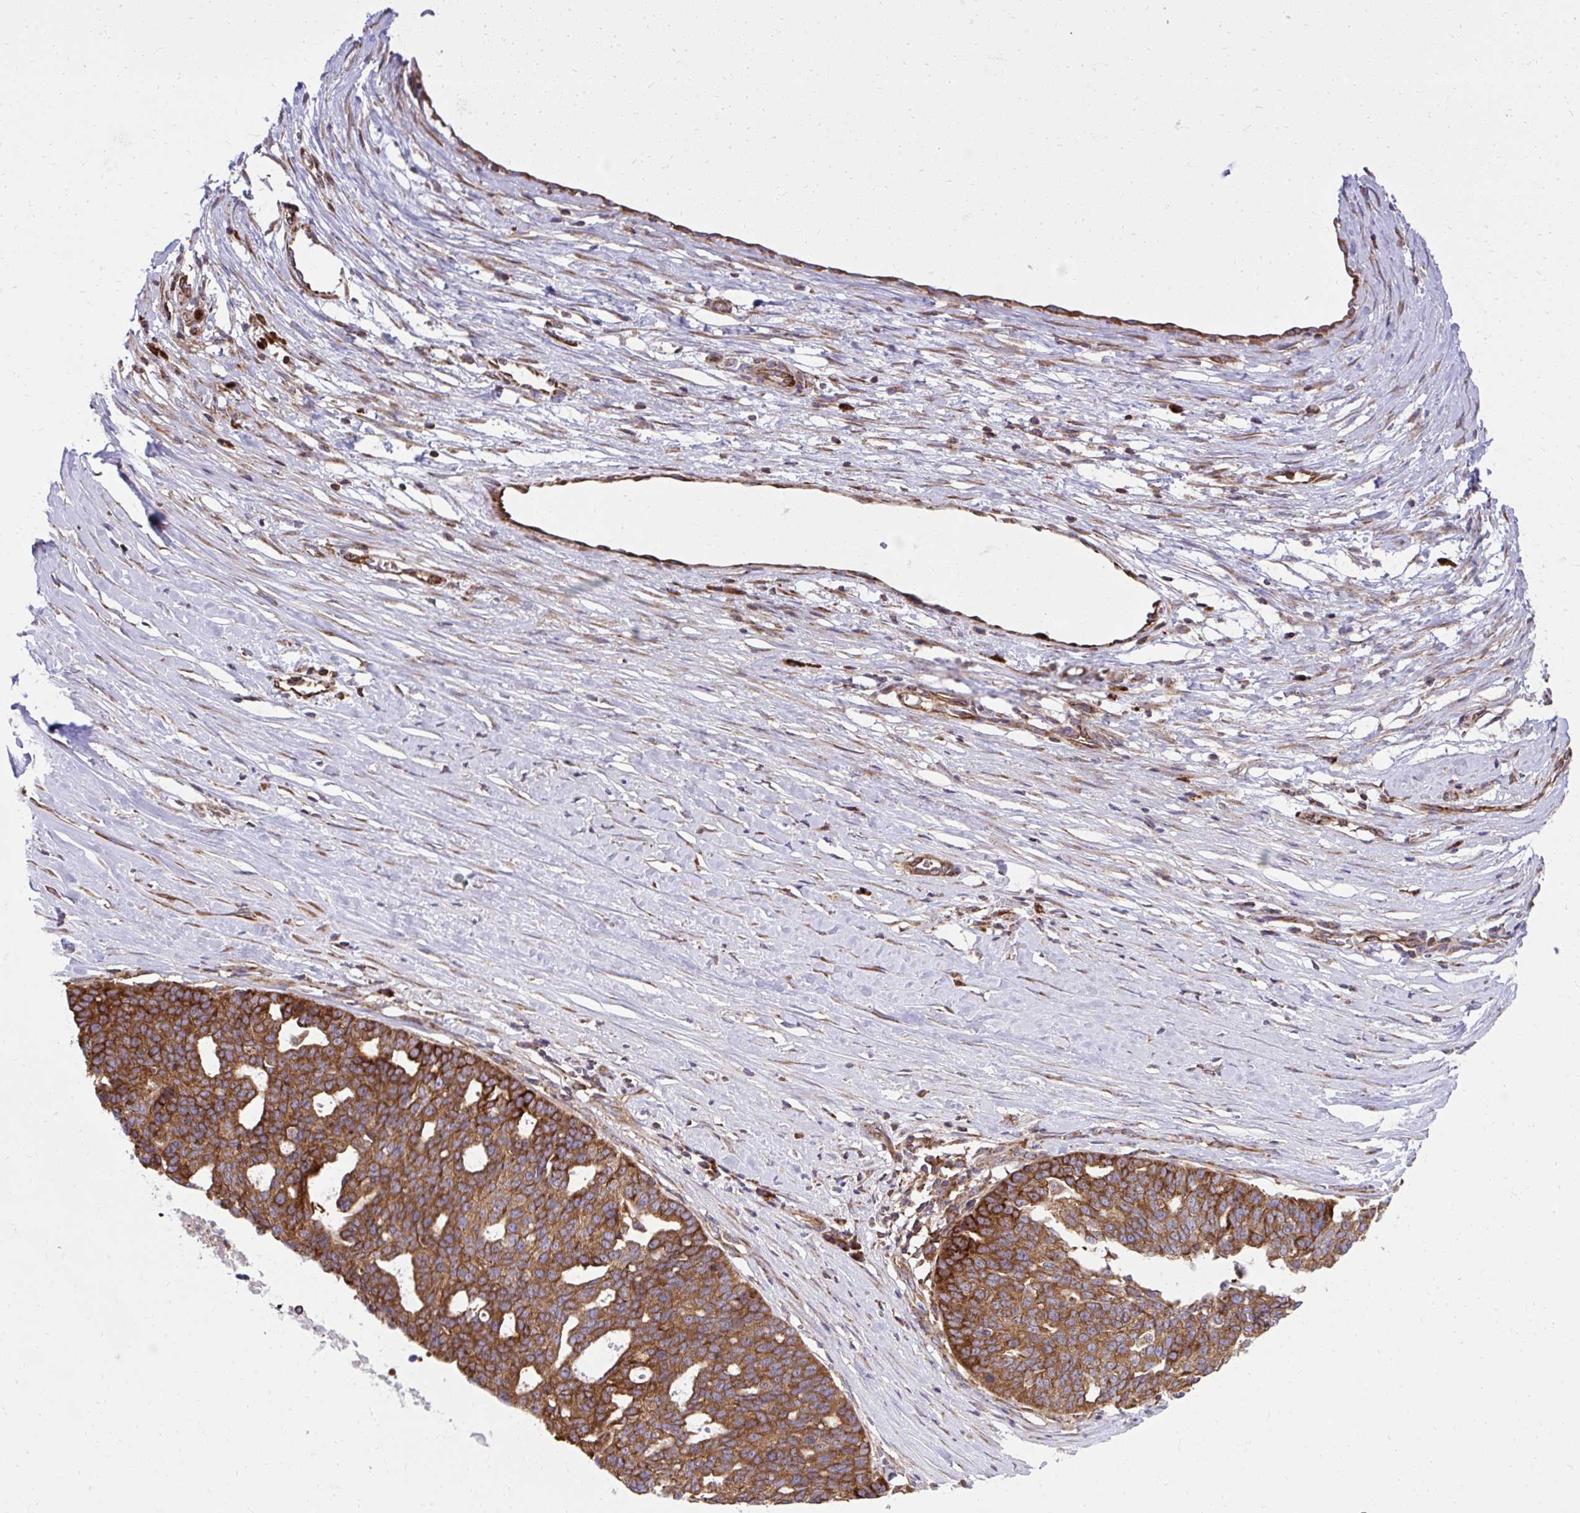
{"staining": {"intensity": "strong", "quantity": ">75%", "location": "cytoplasmic/membranous"}, "tissue": "ovarian cancer", "cell_type": "Tumor cells", "image_type": "cancer", "snomed": [{"axis": "morphology", "description": "Cystadenocarcinoma, serous, NOS"}, {"axis": "topography", "description": "Ovary"}], "caption": "The micrograph demonstrates immunohistochemical staining of ovarian cancer. There is strong cytoplasmic/membranous expression is identified in approximately >75% of tumor cells.", "gene": "NMNAT3", "patient": {"sex": "female", "age": 59}}